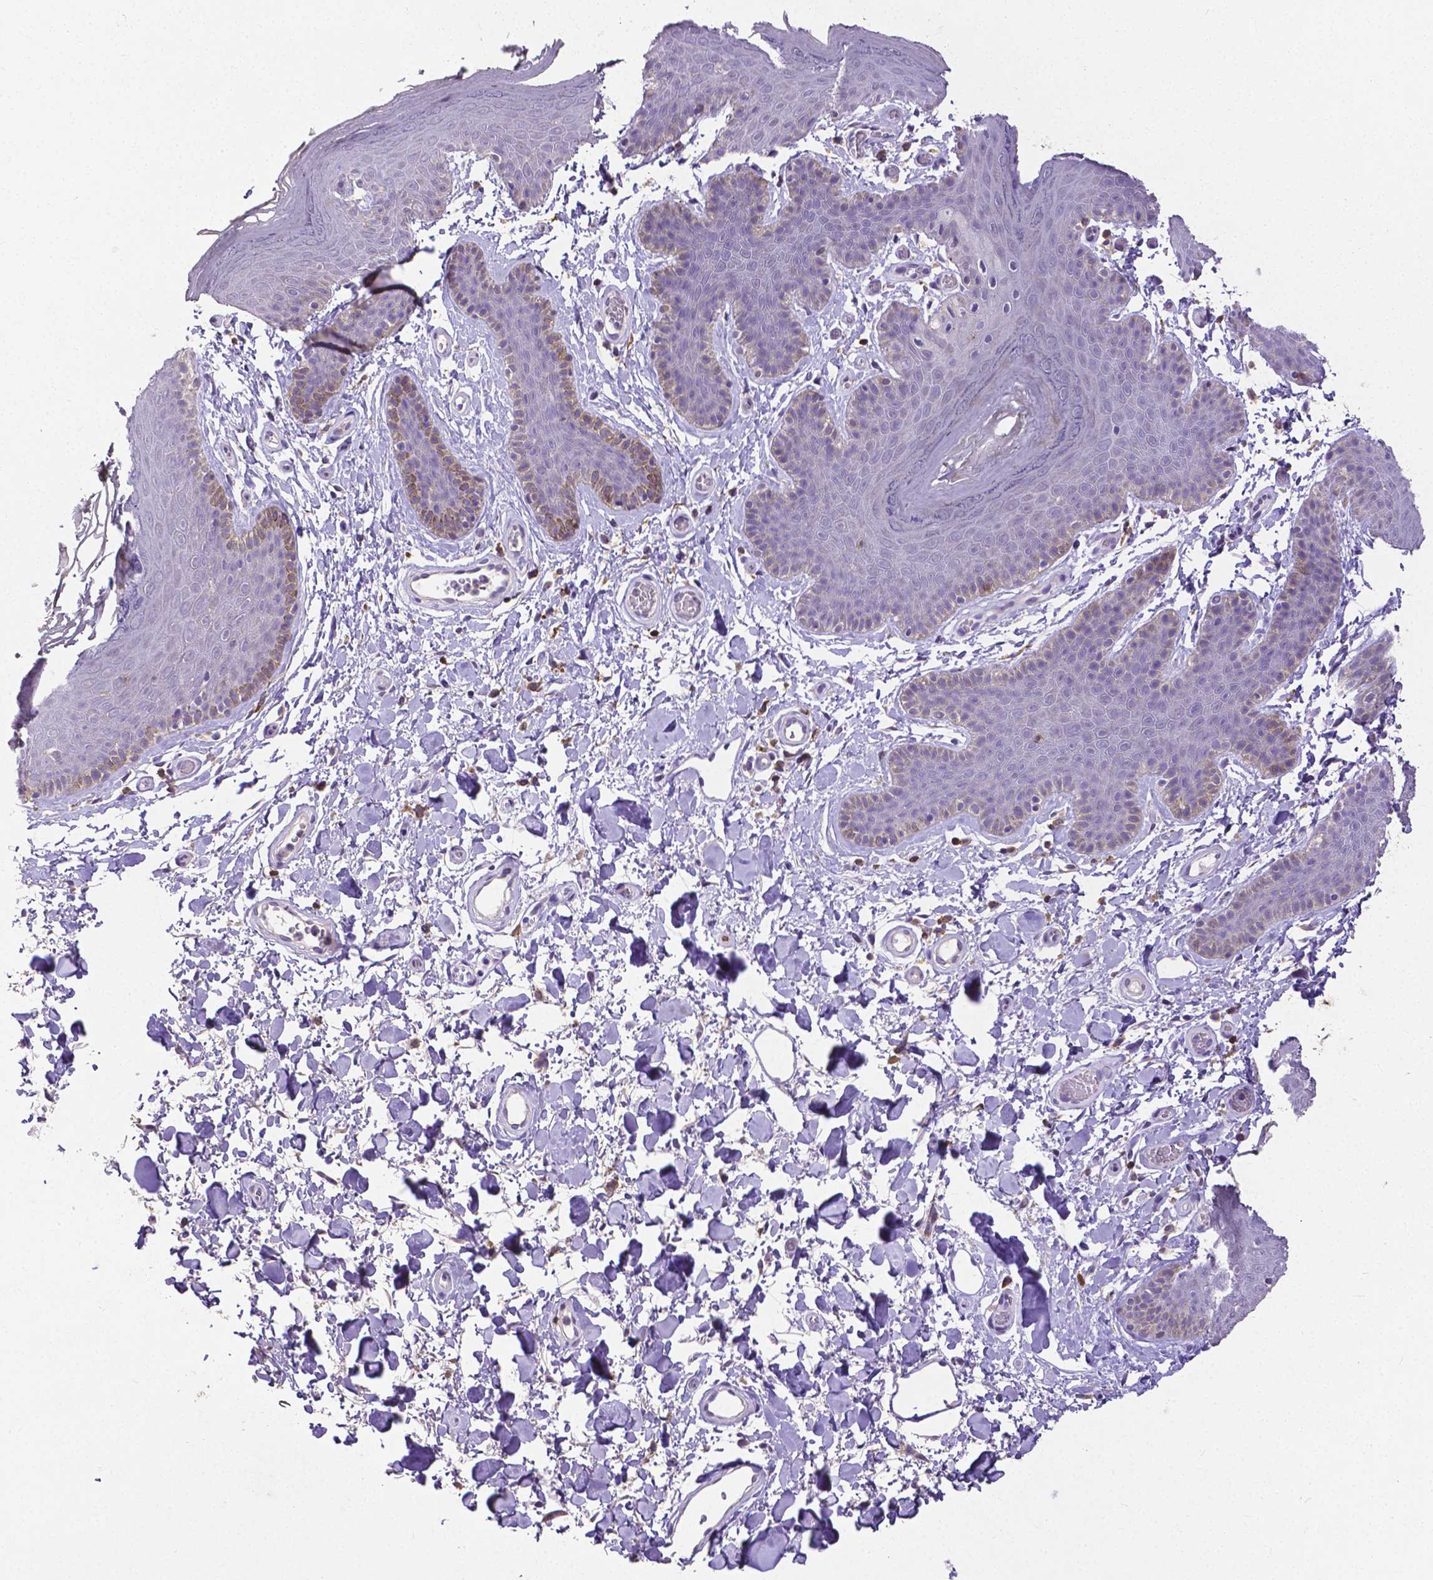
{"staining": {"intensity": "weak", "quantity": "<25%", "location": "cytoplasmic/membranous"}, "tissue": "skin", "cell_type": "Epidermal cells", "image_type": "normal", "snomed": [{"axis": "morphology", "description": "Normal tissue, NOS"}, {"axis": "topography", "description": "Anal"}], "caption": "Human skin stained for a protein using IHC reveals no expression in epidermal cells.", "gene": "CD4", "patient": {"sex": "male", "age": 53}}